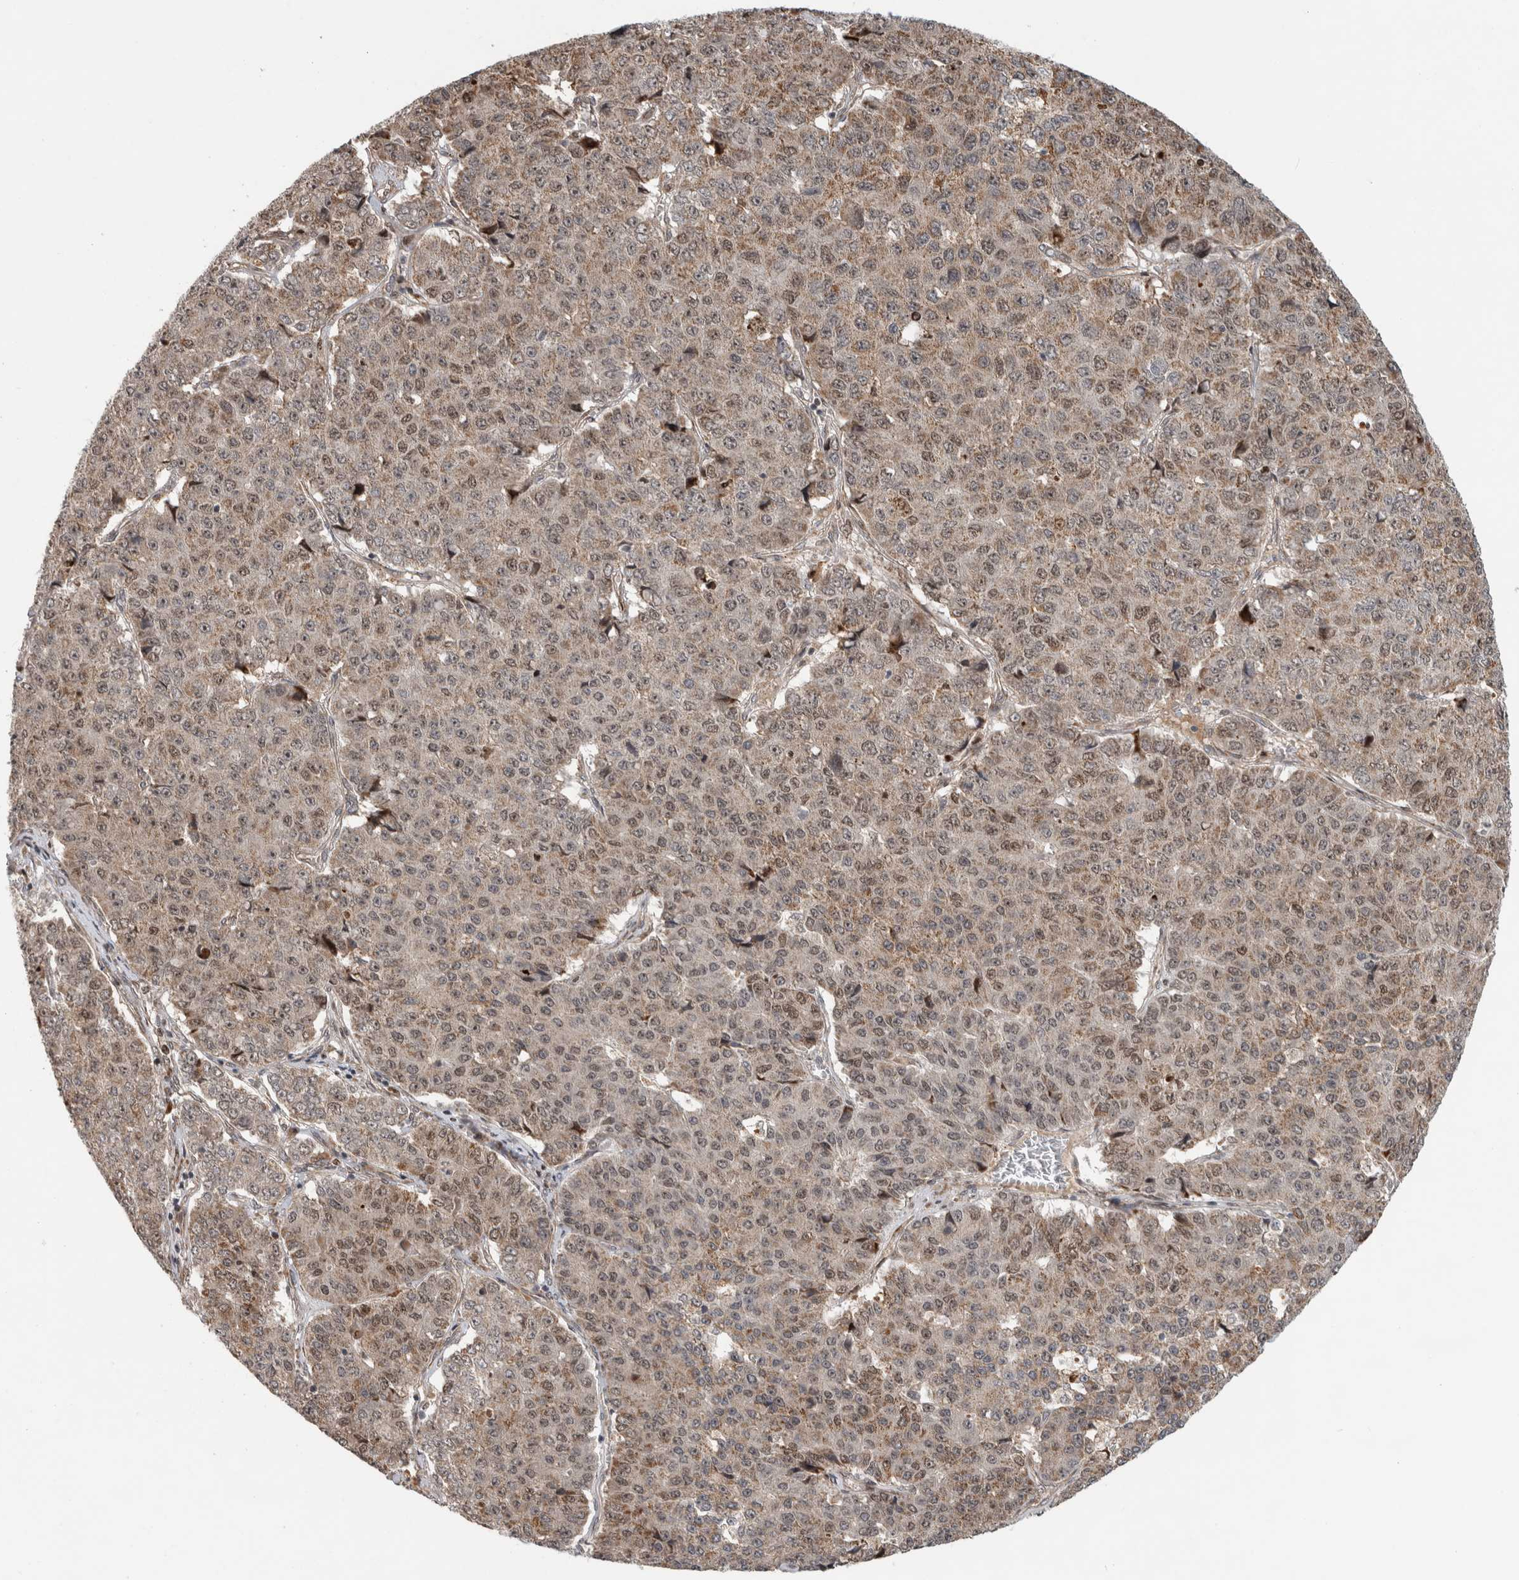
{"staining": {"intensity": "weak", "quantity": "25%-75%", "location": "cytoplasmic/membranous,nuclear"}, "tissue": "pancreatic cancer", "cell_type": "Tumor cells", "image_type": "cancer", "snomed": [{"axis": "morphology", "description": "Adenocarcinoma, NOS"}, {"axis": "topography", "description": "Pancreas"}], "caption": "IHC (DAB) staining of human adenocarcinoma (pancreatic) exhibits weak cytoplasmic/membranous and nuclear protein expression in about 25%-75% of tumor cells.", "gene": "INSRR", "patient": {"sex": "male", "age": 50}}